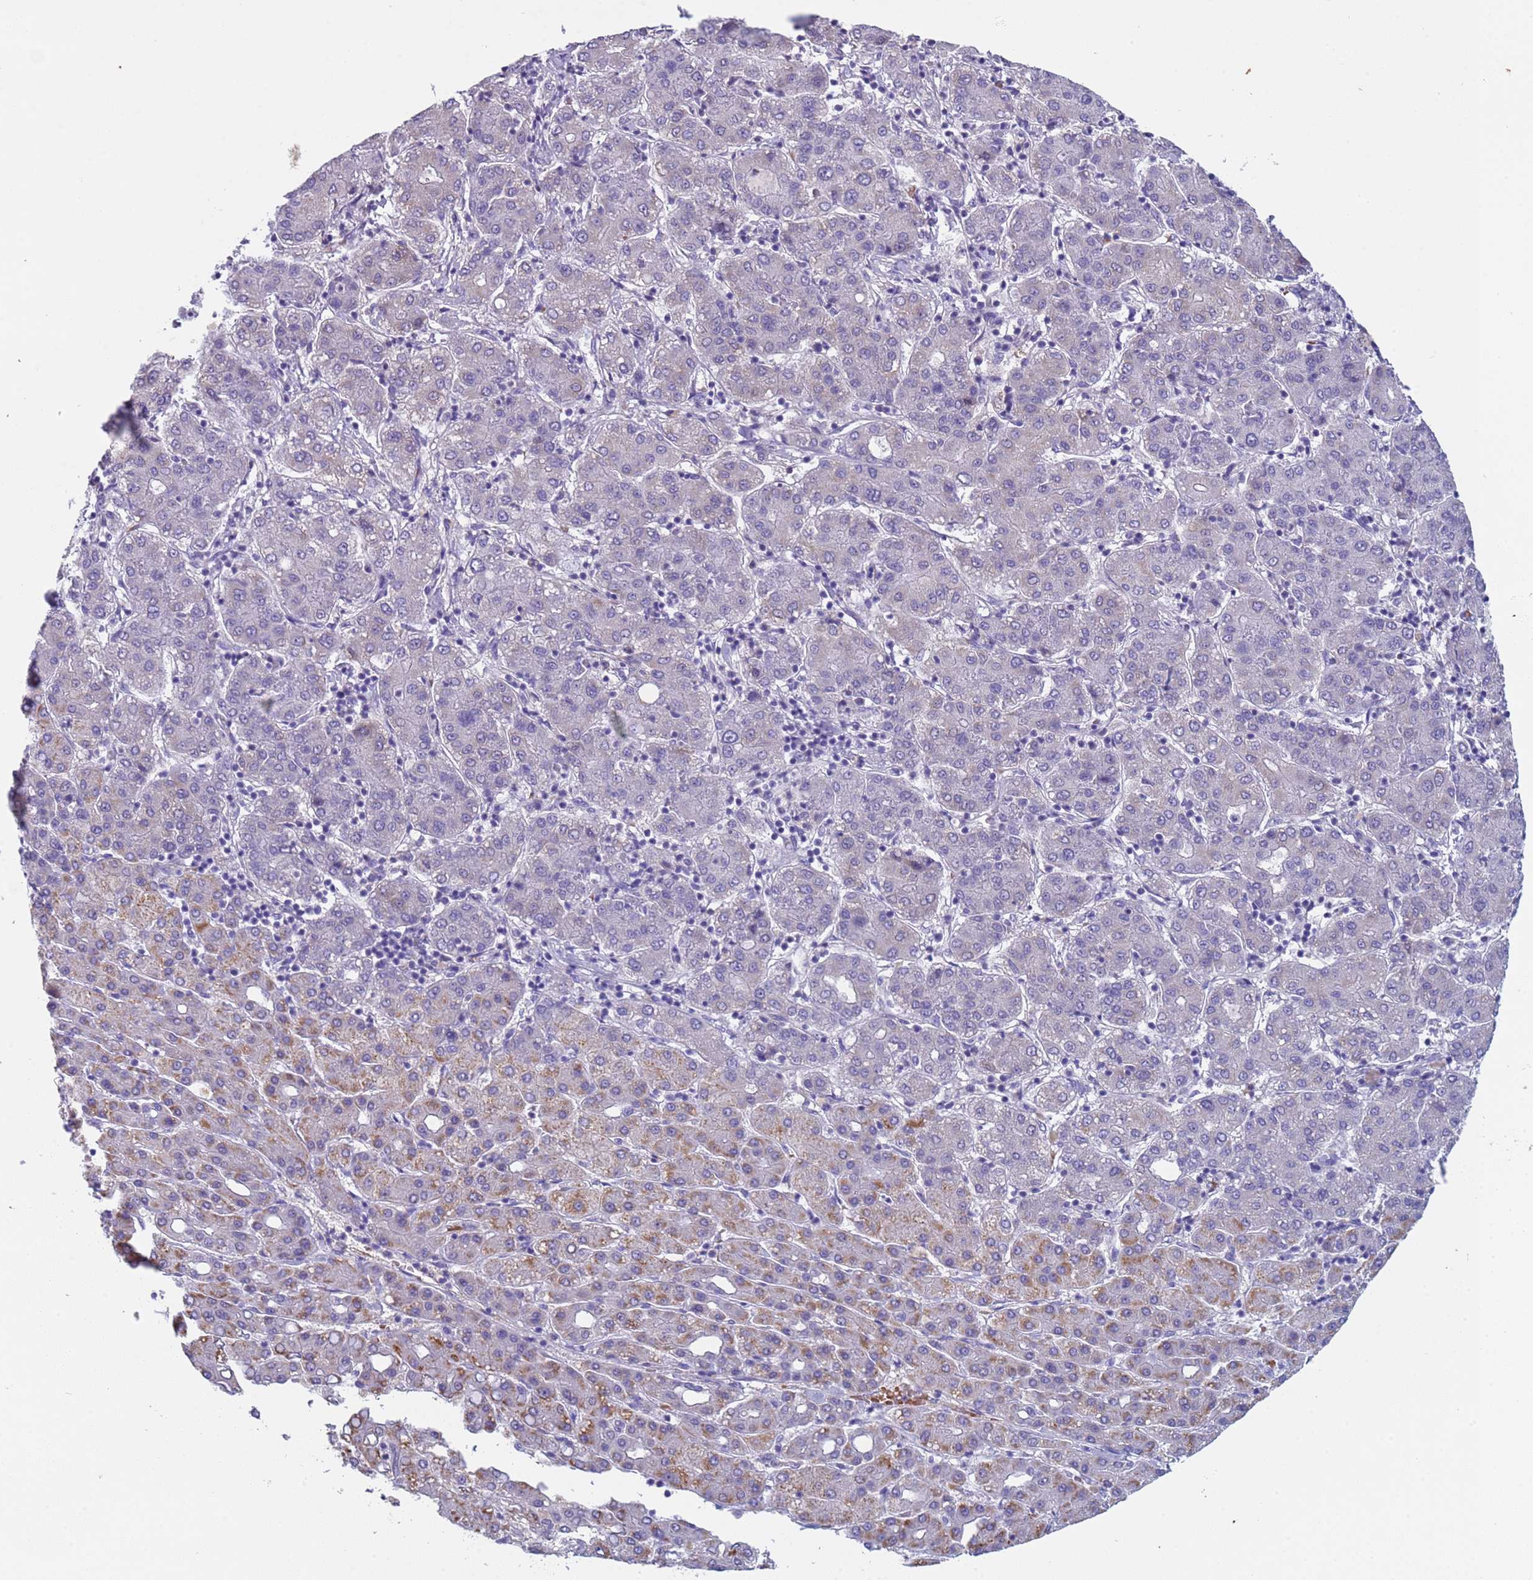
{"staining": {"intensity": "weak", "quantity": "<25%", "location": "cytoplasmic/membranous"}, "tissue": "liver cancer", "cell_type": "Tumor cells", "image_type": "cancer", "snomed": [{"axis": "morphology", "description": "Carcinoma, Hepatocellular, NOS"}, {"axis": "topography", "description": "Liver"}], "caption": "Liver hepatocellular carcinoma stained for a protein using immunohistochemistry exhibits no positivity tumor cells.", "gene": "KBTBD3", "patient": {"sex": "male", "age": 65}}